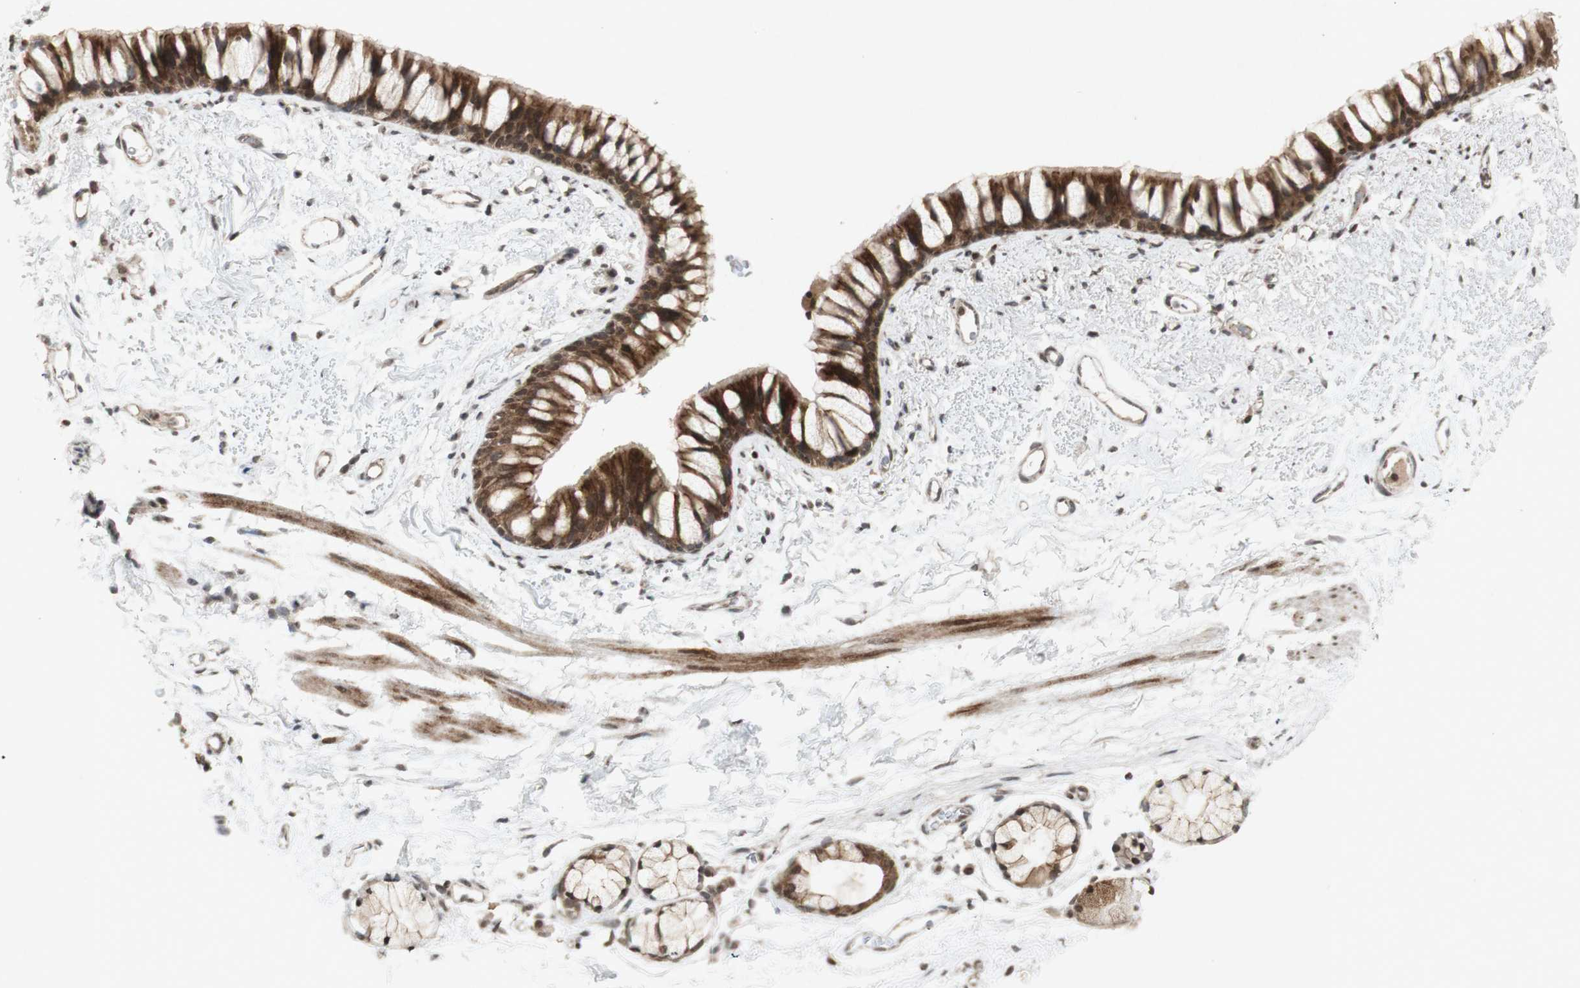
{"staining": {"intensity": "weak", "quantity": ">75%", "location": "cytoplasmic/membranous,nuclear"}, "tissue": "adipose tissue", "cell_type": "Adipocytes", "image_type": "normal", "snomed": [{"axis": "morphology", "description": "Normal tissue, NOS"}, {"axis": "topography", "description": "Bronchus"}], "caption": "A histopathology image of adipose tissue stained for a protein displays weak cytoplasmic/membranous,nuclear brown staining in adipocytes.", "gene": "PLXNA1", "patient": {"sex": "female", "age": 73}}